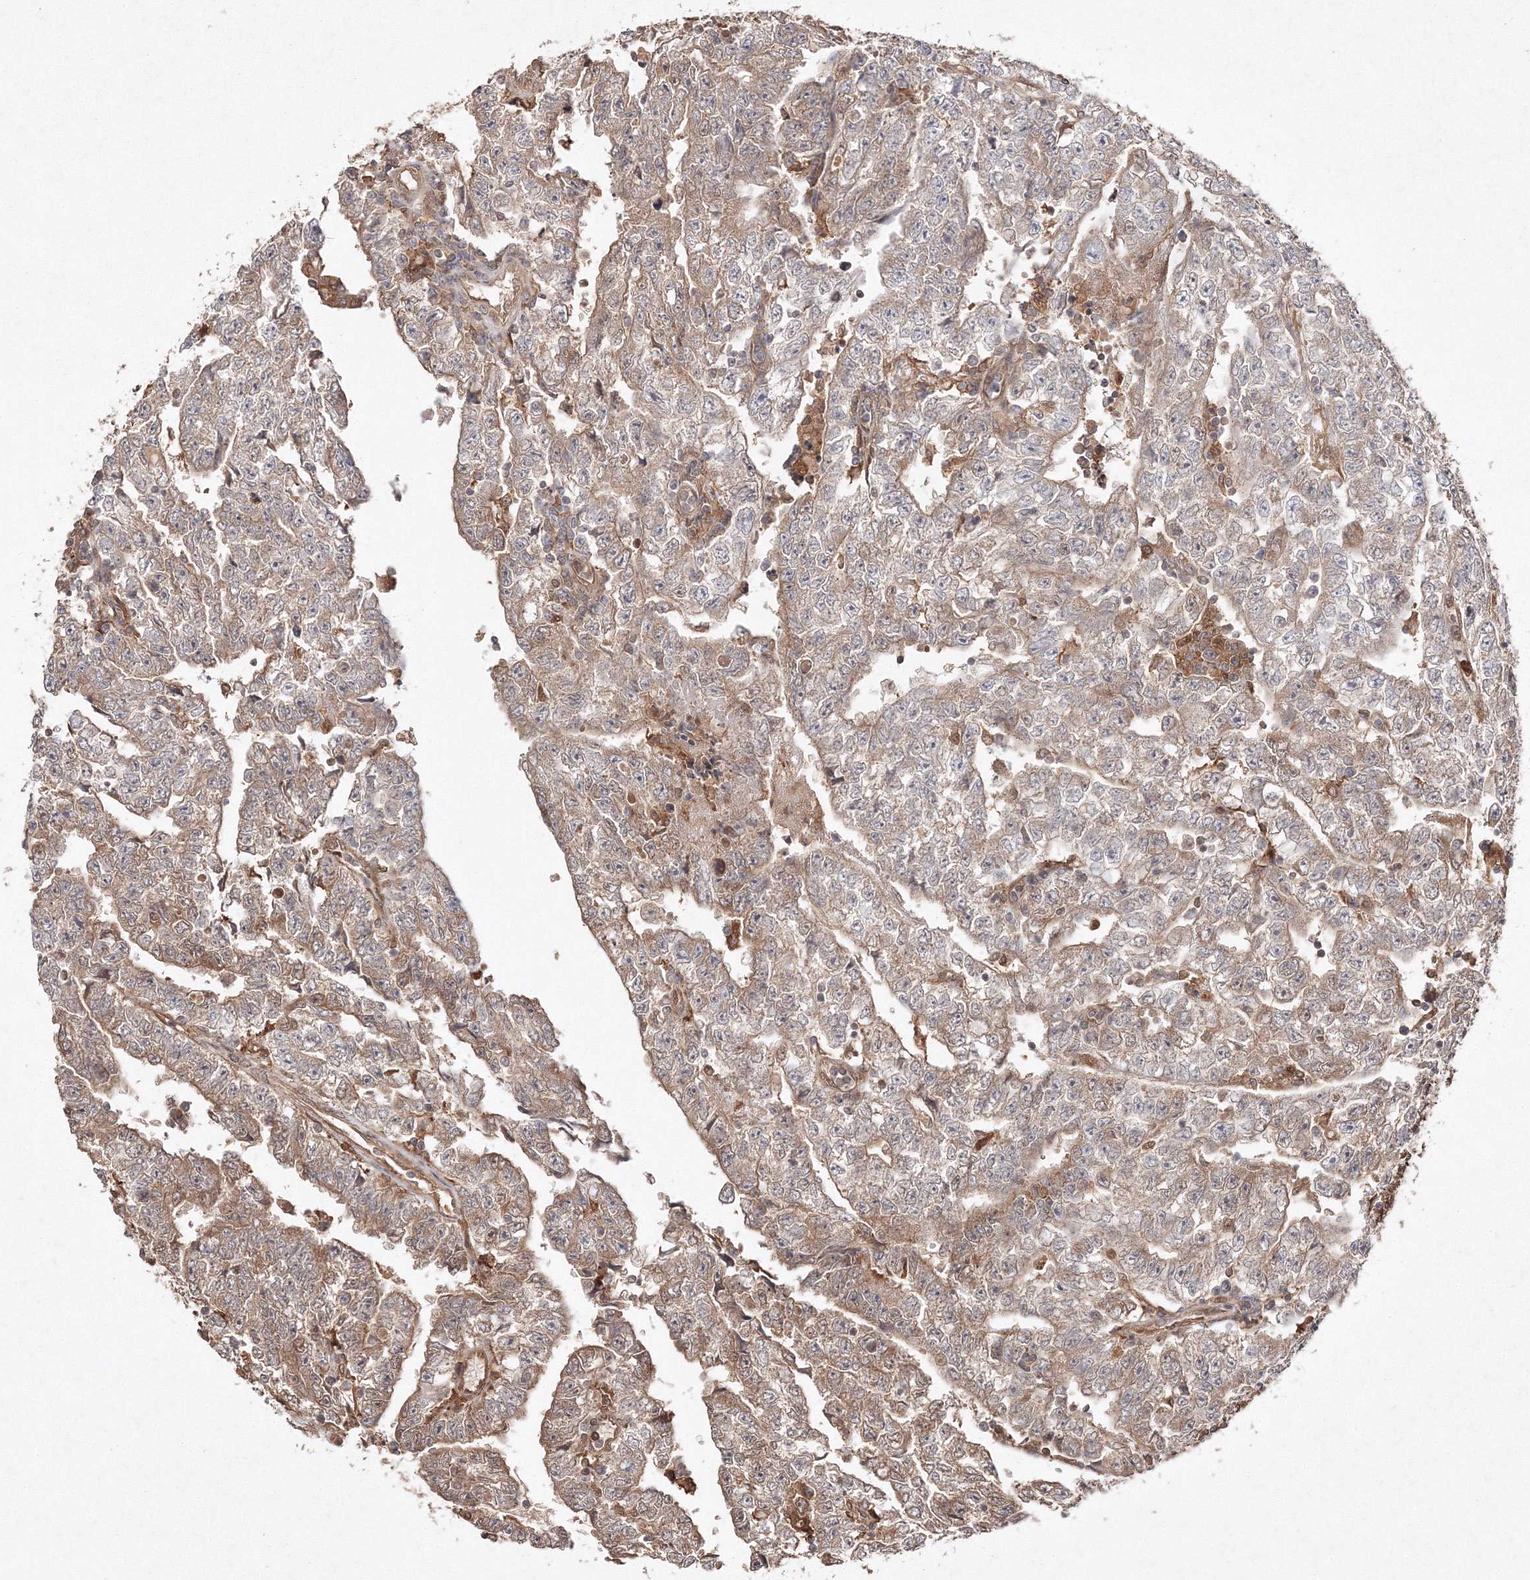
{"staining": {"intensity": "moderate", "quantity": "25%-75%", "location": "cytoplasmic/membranous"}, "tissue": "testis cancer", "cell_type": "Tumor cells", "image_type": "cancer", "snomed": [{"axis": "morphology", "description": "Carcinoma, Embryonal, NOS"}, {"axis": "topography", "description": "Testis"}], "caption": "Immunohistochemistry (IHC) histopathology image of human testis cancer stained for a protein (brown), which exhibits medium levels of moderate cytoplasmic/membranous staining in approximately 25%-75% of tumor cells.", "gene": "S100A11", "patient": {"sex": "male", "age": 25}}